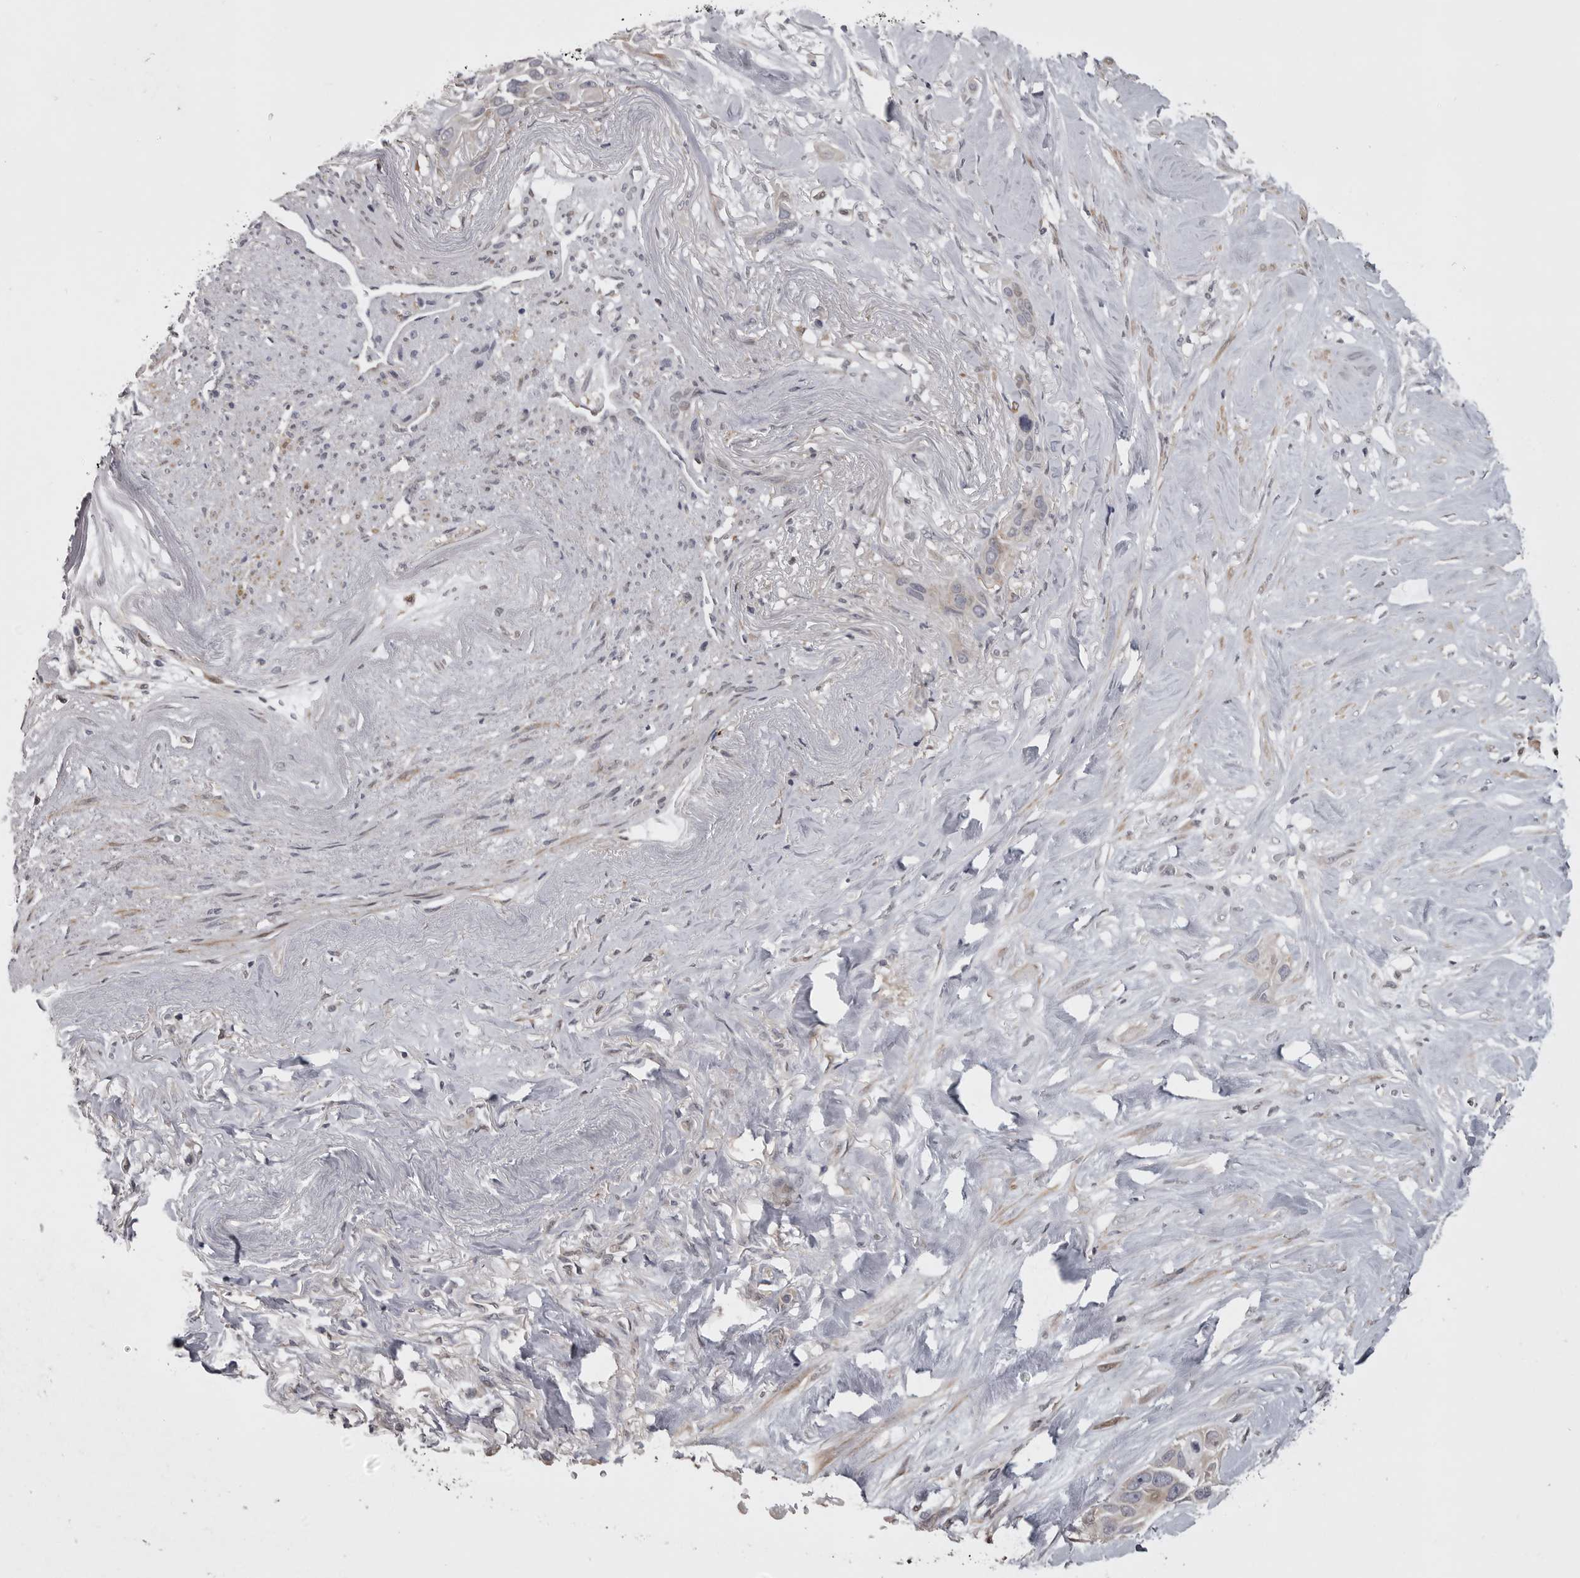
{"staining": {"intensity": "weak", "quantity": "25%-75%", "location": "cytoplasmic/membranous"}, "tissue": "pancreatic cancer", "cell_type": "Tumor cells", "image_type": "cancer", "snomed": [{"axis": "morphology", "description": "Adenocarcinoma, NOS"}, {"axis": "topography", "description": "Pancreas"}], "caption": "Pancreatic cancer stained with a brown dye reveals weak cytoplasmic/membranous positive staining in approximately 25%-75% of tumor cells.", "gene": "ZNRF1", "patient": {"sex": "female", "age": 60}}